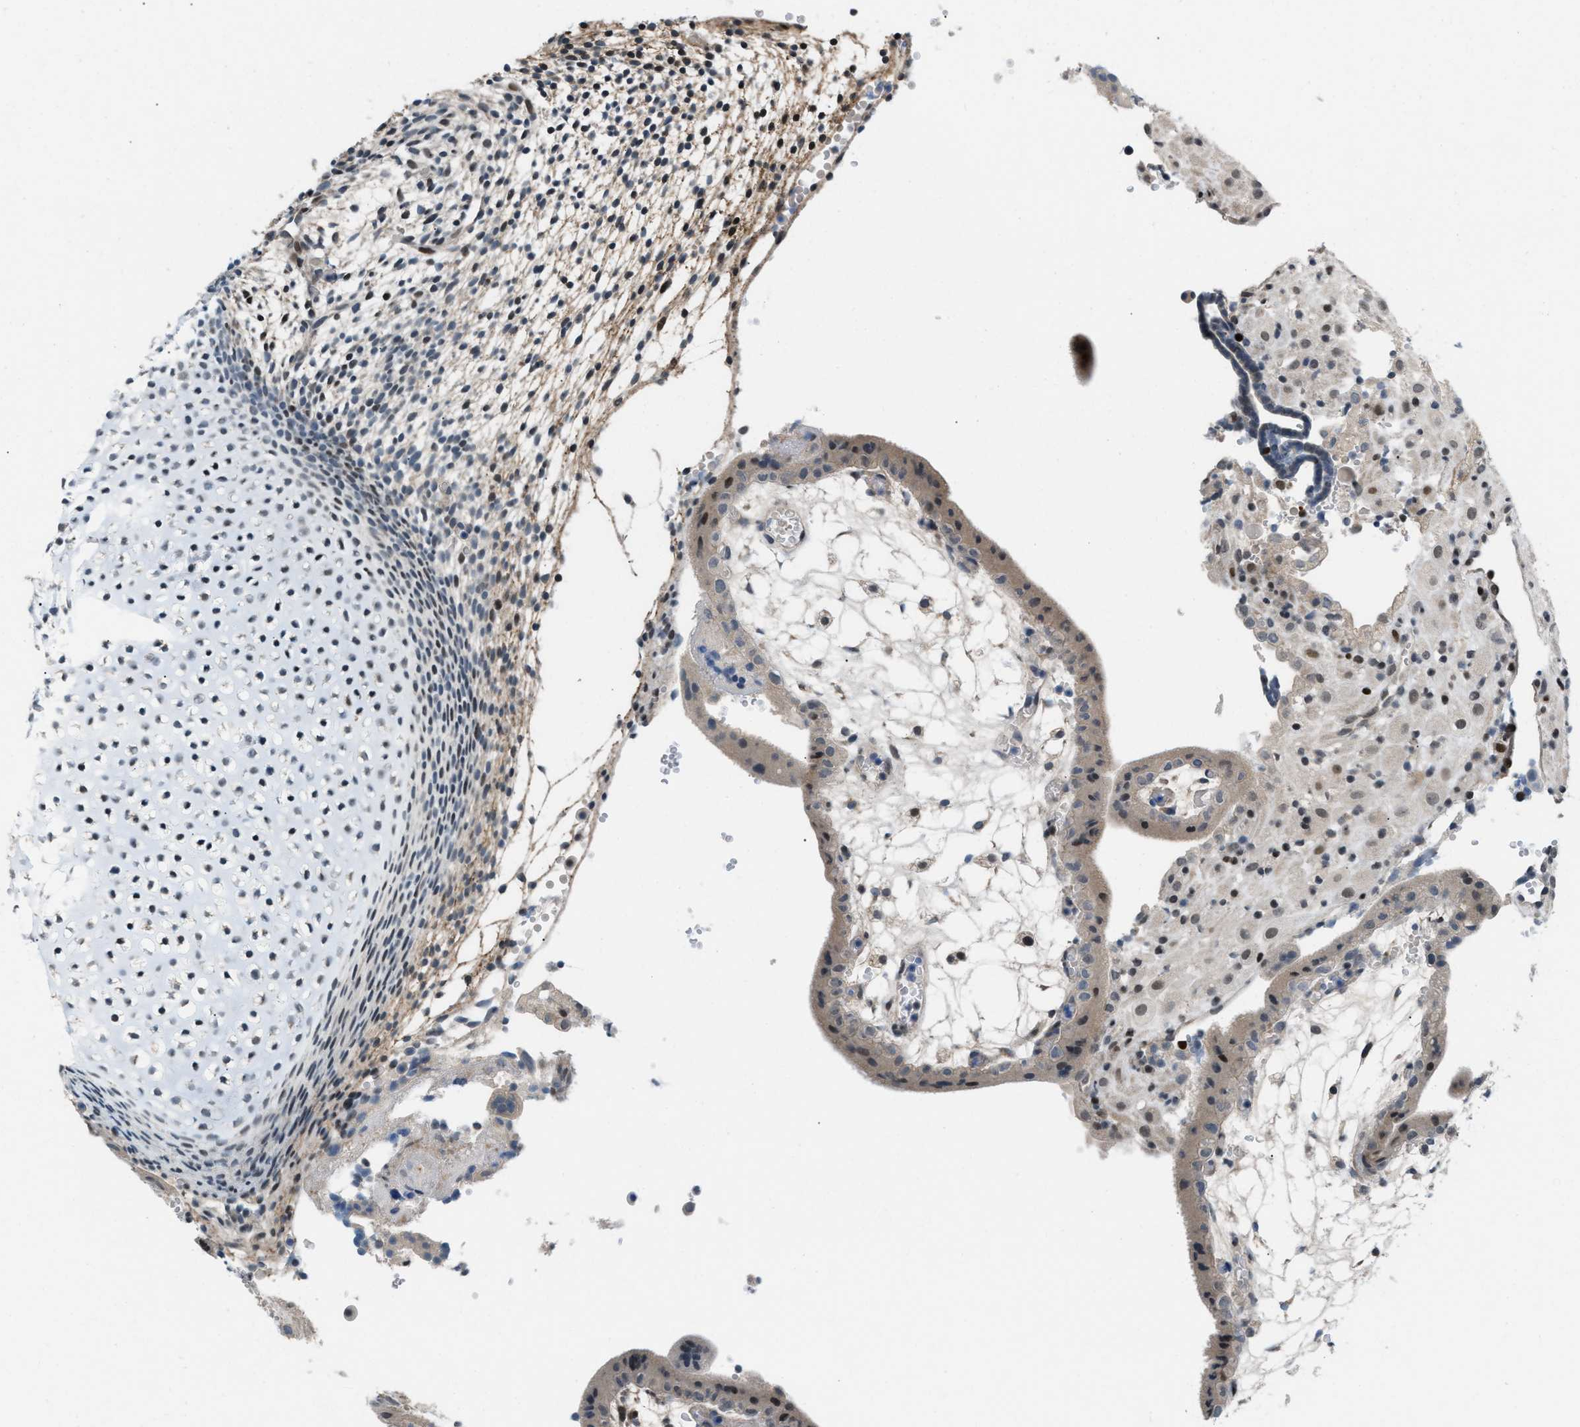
{"staining": {"intensity": "weak", "quantity": "25%-75%", "location": "cytoplasmic/membranous,nuclear"}, "tissue": "placenta", "cell_type": "Trophoblastic cells", "image_type": "normal", "snomed": [{"axis": "morphology", "description": "Normal tissue, NOS"}, {"axis": "topography", "description": "Placenta"}], "caption": "Immunohistochemical staining of normal human placenta demonstrates 25%-75% levels of weak cytoplasmic/membranous,nuclear protein expression in about 25%-75% of trophoblastic cells. (DAB (3,3'-diaminobenzidine) IHC with brightfield microscopy, high magnification).", "gene": "ZNF276", "patient": {"sex": "female", "age": 18}}